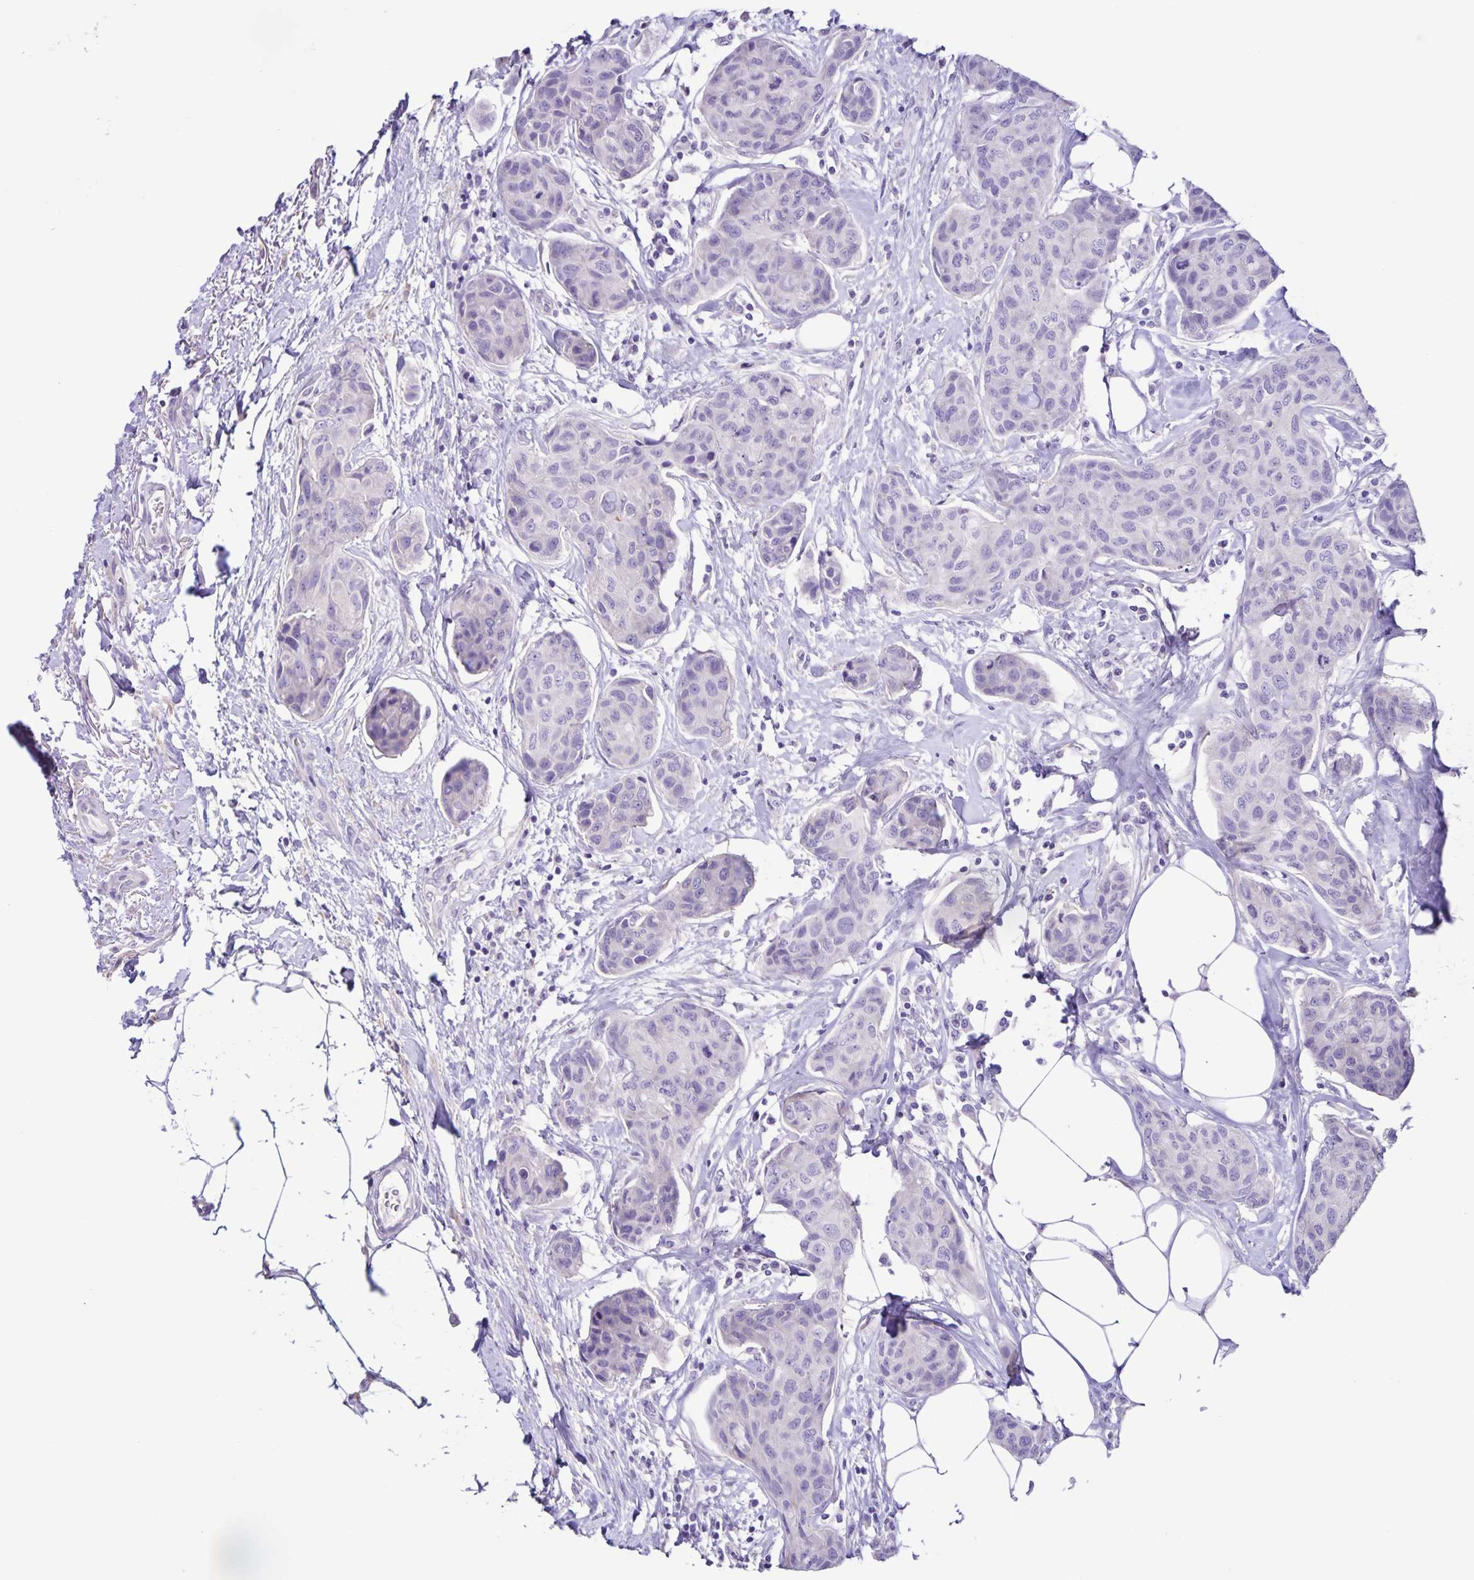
{"staining": {"intensity": "negative", "quantity": "none", "location": "none"}, "tissue": "breast cancer", "cell_type": "Tumor cells", "image_type": "cancer", "snomed": [{"axis": "morphology", "description": "Duct carcinoma"}, {"axis": "topography", "description": "Breast"}], "caption": "Immunohistochemistry (IHC) image of human breast cancer stained for a protein (brown), which reveals no expression in tumor cells.", "gene": "BOLL", "patient": {"sex": "female", "age": 80}}